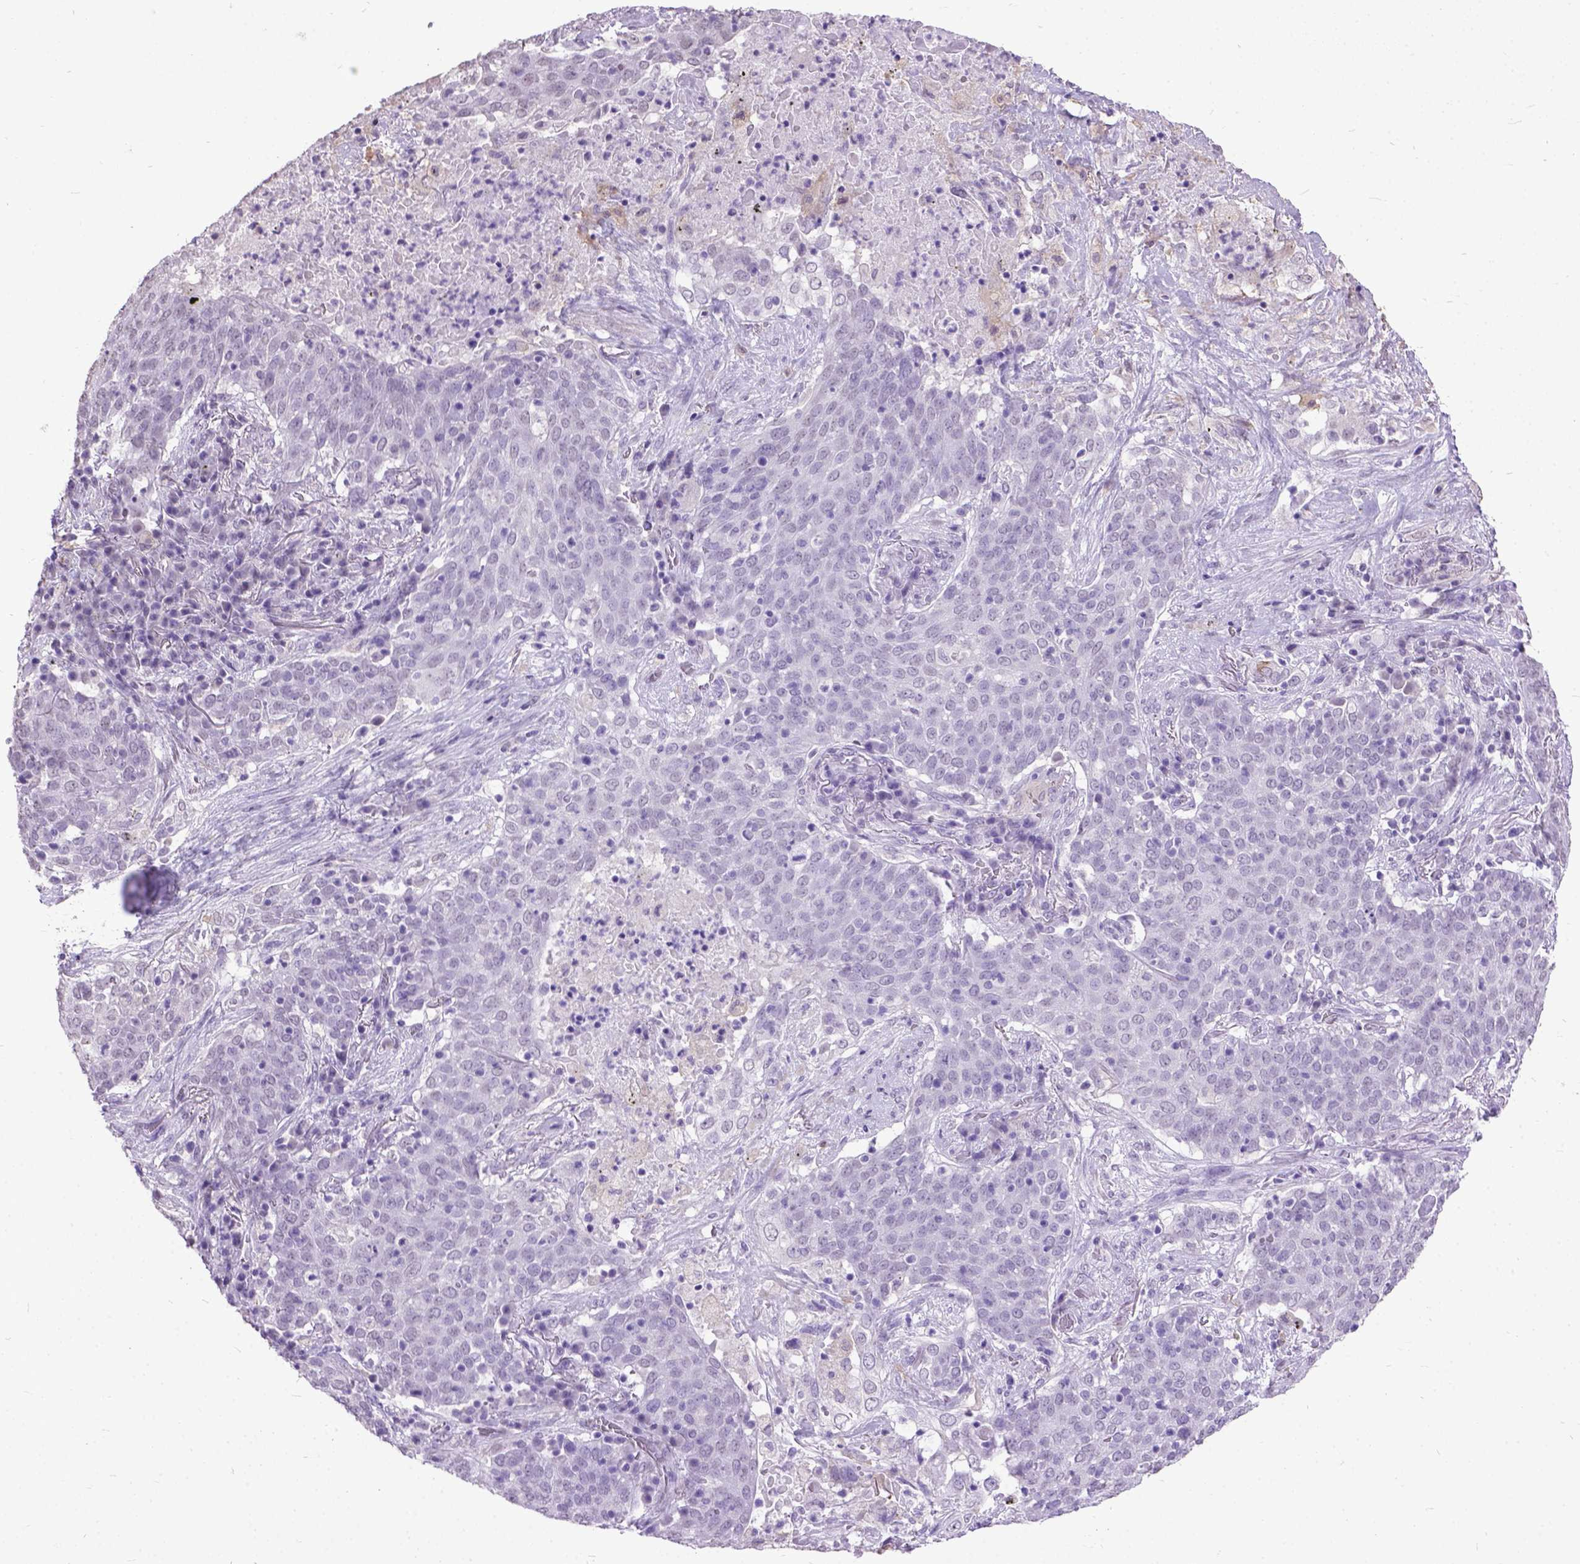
{"staining": {"intensity": "negative", "quantity": "none", "location": "none"}, "tissue": "lung cancer", "cell_type": "Tumor cells", "image_type": "cancer", "snomed": [{"axis": "morphology", "description": "Squamous cell carcinoma, NOS"}, {"axis": "topography", "description": "Lung"}], "caption": "Photomicrograph shows no protein expression in tumor cells of squamous cell carcinoma (lung) tissue.", "gene": "MARCHF10", "patient": {"sex": "male", "age": 82}}